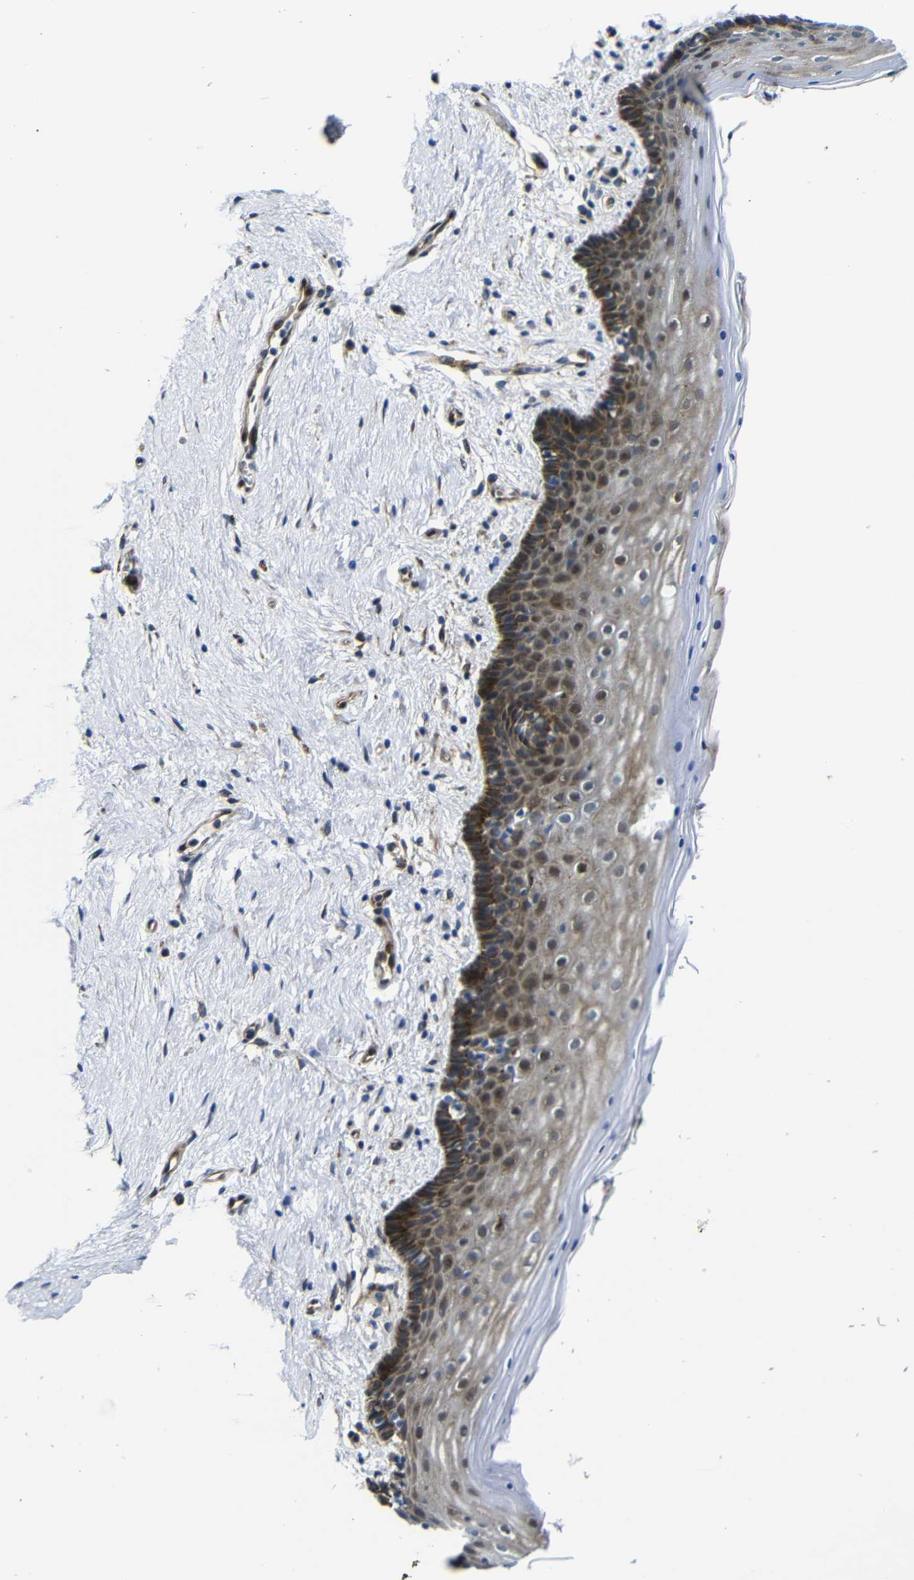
{"staining": {"intensity": "strong", "quantity": "25%-75%", "location": "cytoplasmic/membranous"}, "tissue": "vagina", "cell_type": "Squamous epithelial cells", "image_type": "normal", "snomed": [{"axis": "morphology", "description": "Normal tissue, NOS"}, {"axis": "topography", "description": "Vagina"}], "caption": "Immunohistochemical staining of unremarkable vagina shows strong cytoplasmic/membranous protein staining in approximately 25%-75% of squamous epithelial cells. The staining was performed using DAB to visualize the protein expression in brown, while the nuclei were stained in blue with hematoxylin (Magnification: 20x).", "gene": "PARP14", "patient": {"sex": "female", "age": 44}}